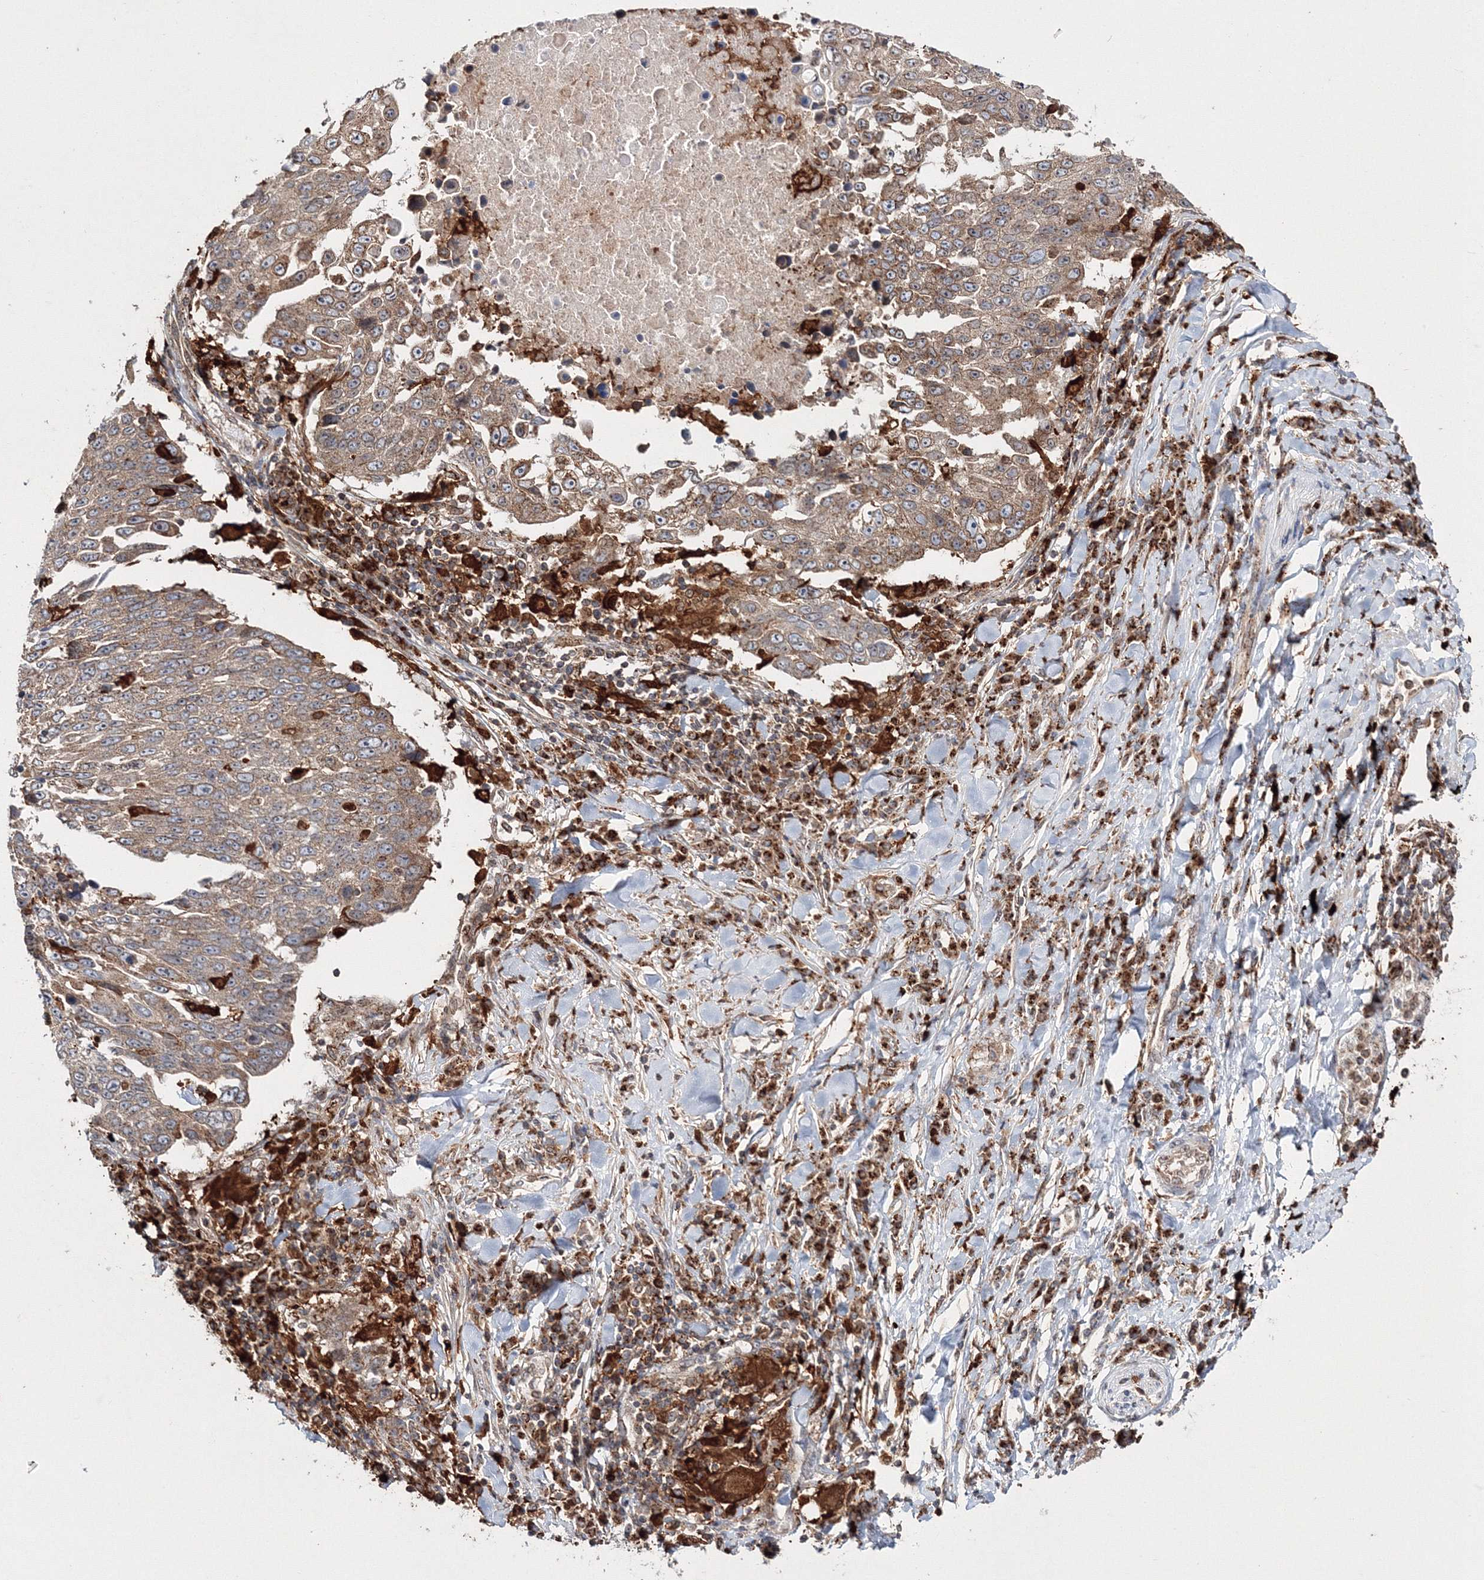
{"staining": {"intensity": "weak", "quantity": "25%-75%", "location": "cytoplasmic/membranous"}, "tissue": "lung cancer", "cell_type": "Tumor cells", "image_type": "cancer", "snomed": [{"axis": "morphology", "description": "Squamous cell carcinoma, NOS"}, {"axis": "topography", "description": "Lung"}], "caption": "A micrograph of human lung cancer stained for a protein shows weak cytoplasmic/membranous brown staining in tumor cells.", "gene": "ARCN1", "patient": {"sex": "male", "age": 66}}